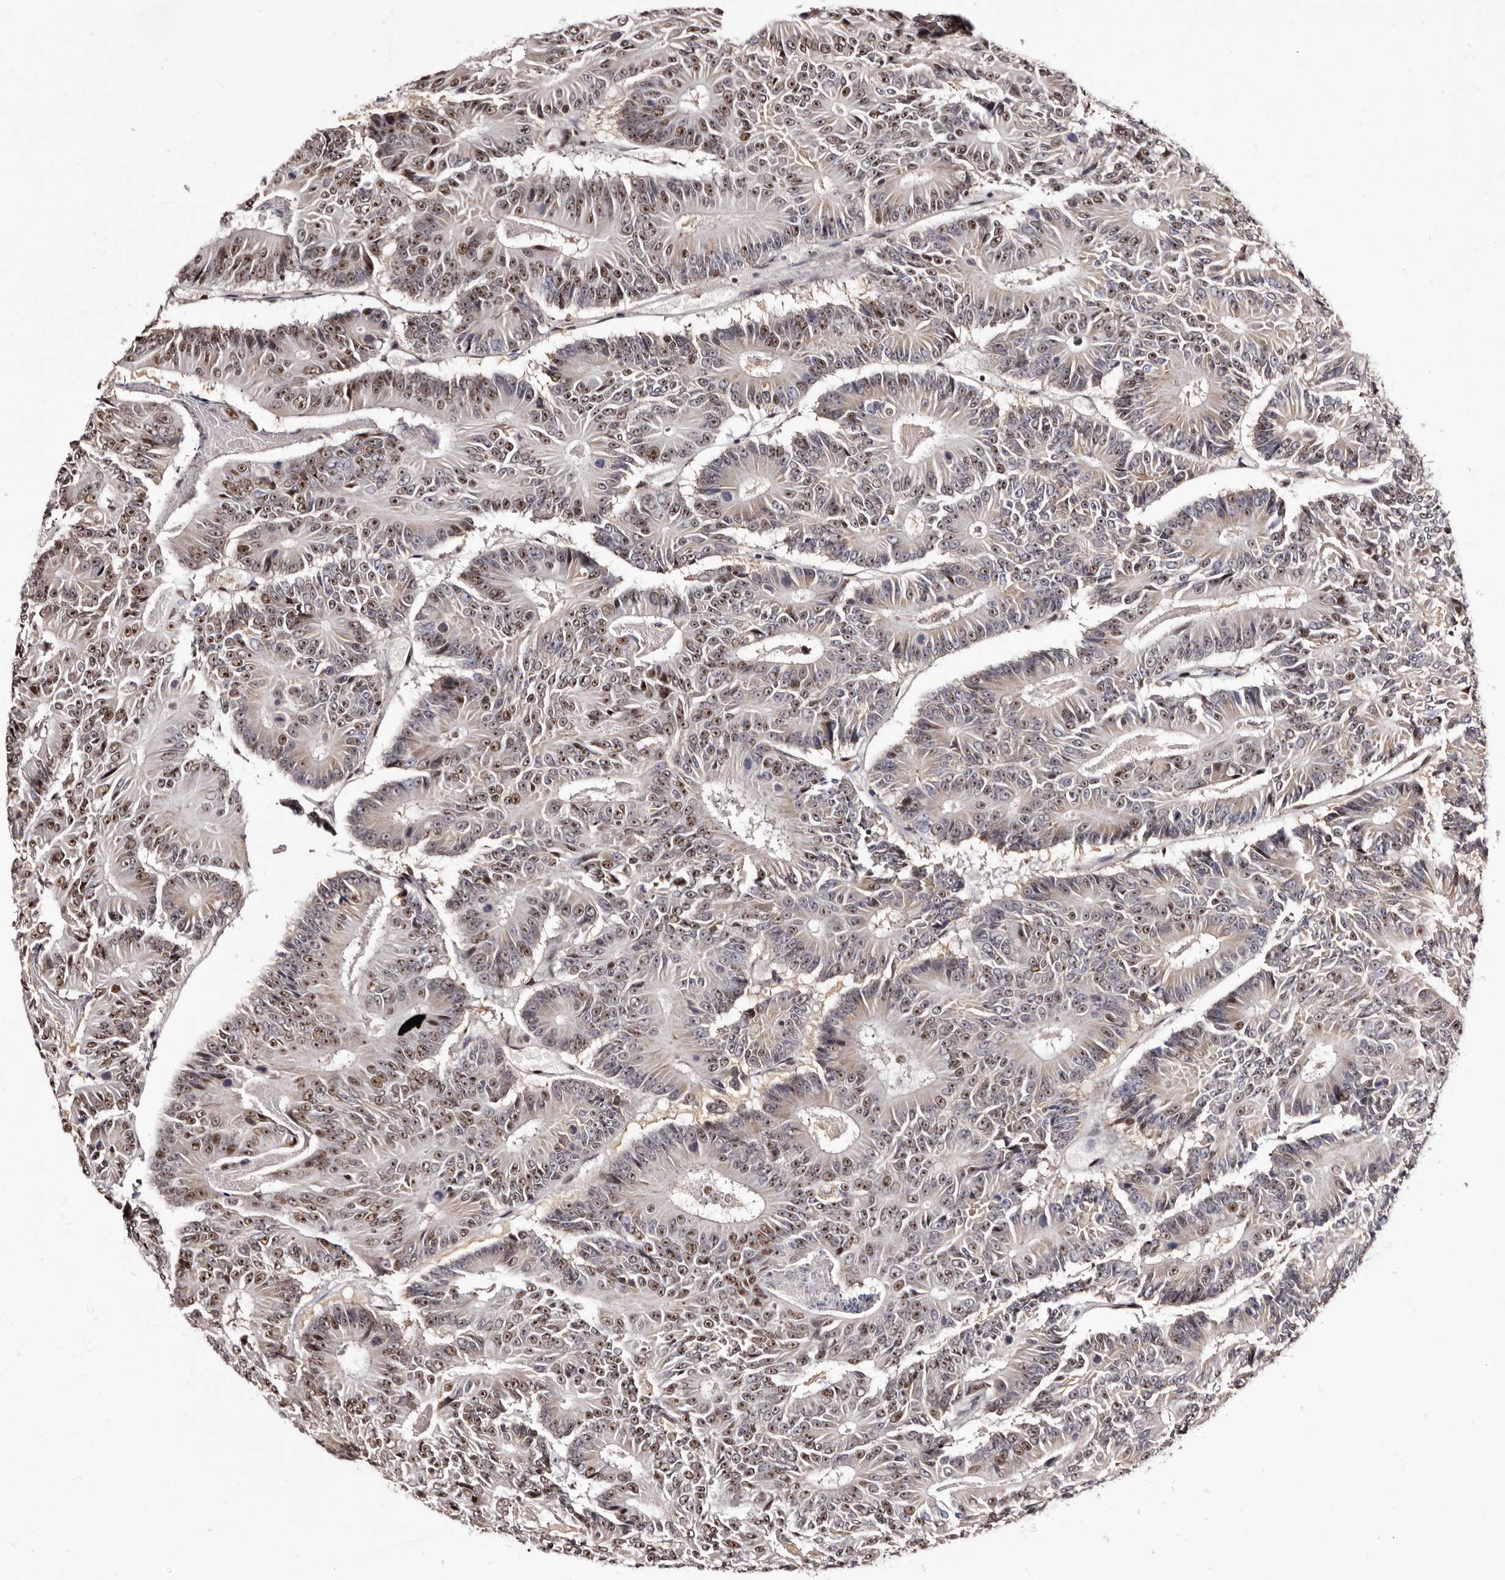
{"staining": {"intensity": "moderate", "quantity": ">75%", "location": "nuclear"}, "tissue": "colorectal cancer", "cell_type": "Tumor cells", "image_type": "cancer", "snomed": [{"axis": "morphology", "description": "Adenocarcinoma, NOS"}, {"axis": "topography", "description": "Colon"}], "caption": "This photomicrograph shows immunohistochemistry (IHC) staining of human colorectal cancer (adenocarcinoma), with medium moderate nuclear expression in approximately >75% of tumor cells.", "gene": "ANAPC11", "patient": {"sex": "male", "age": 83}}